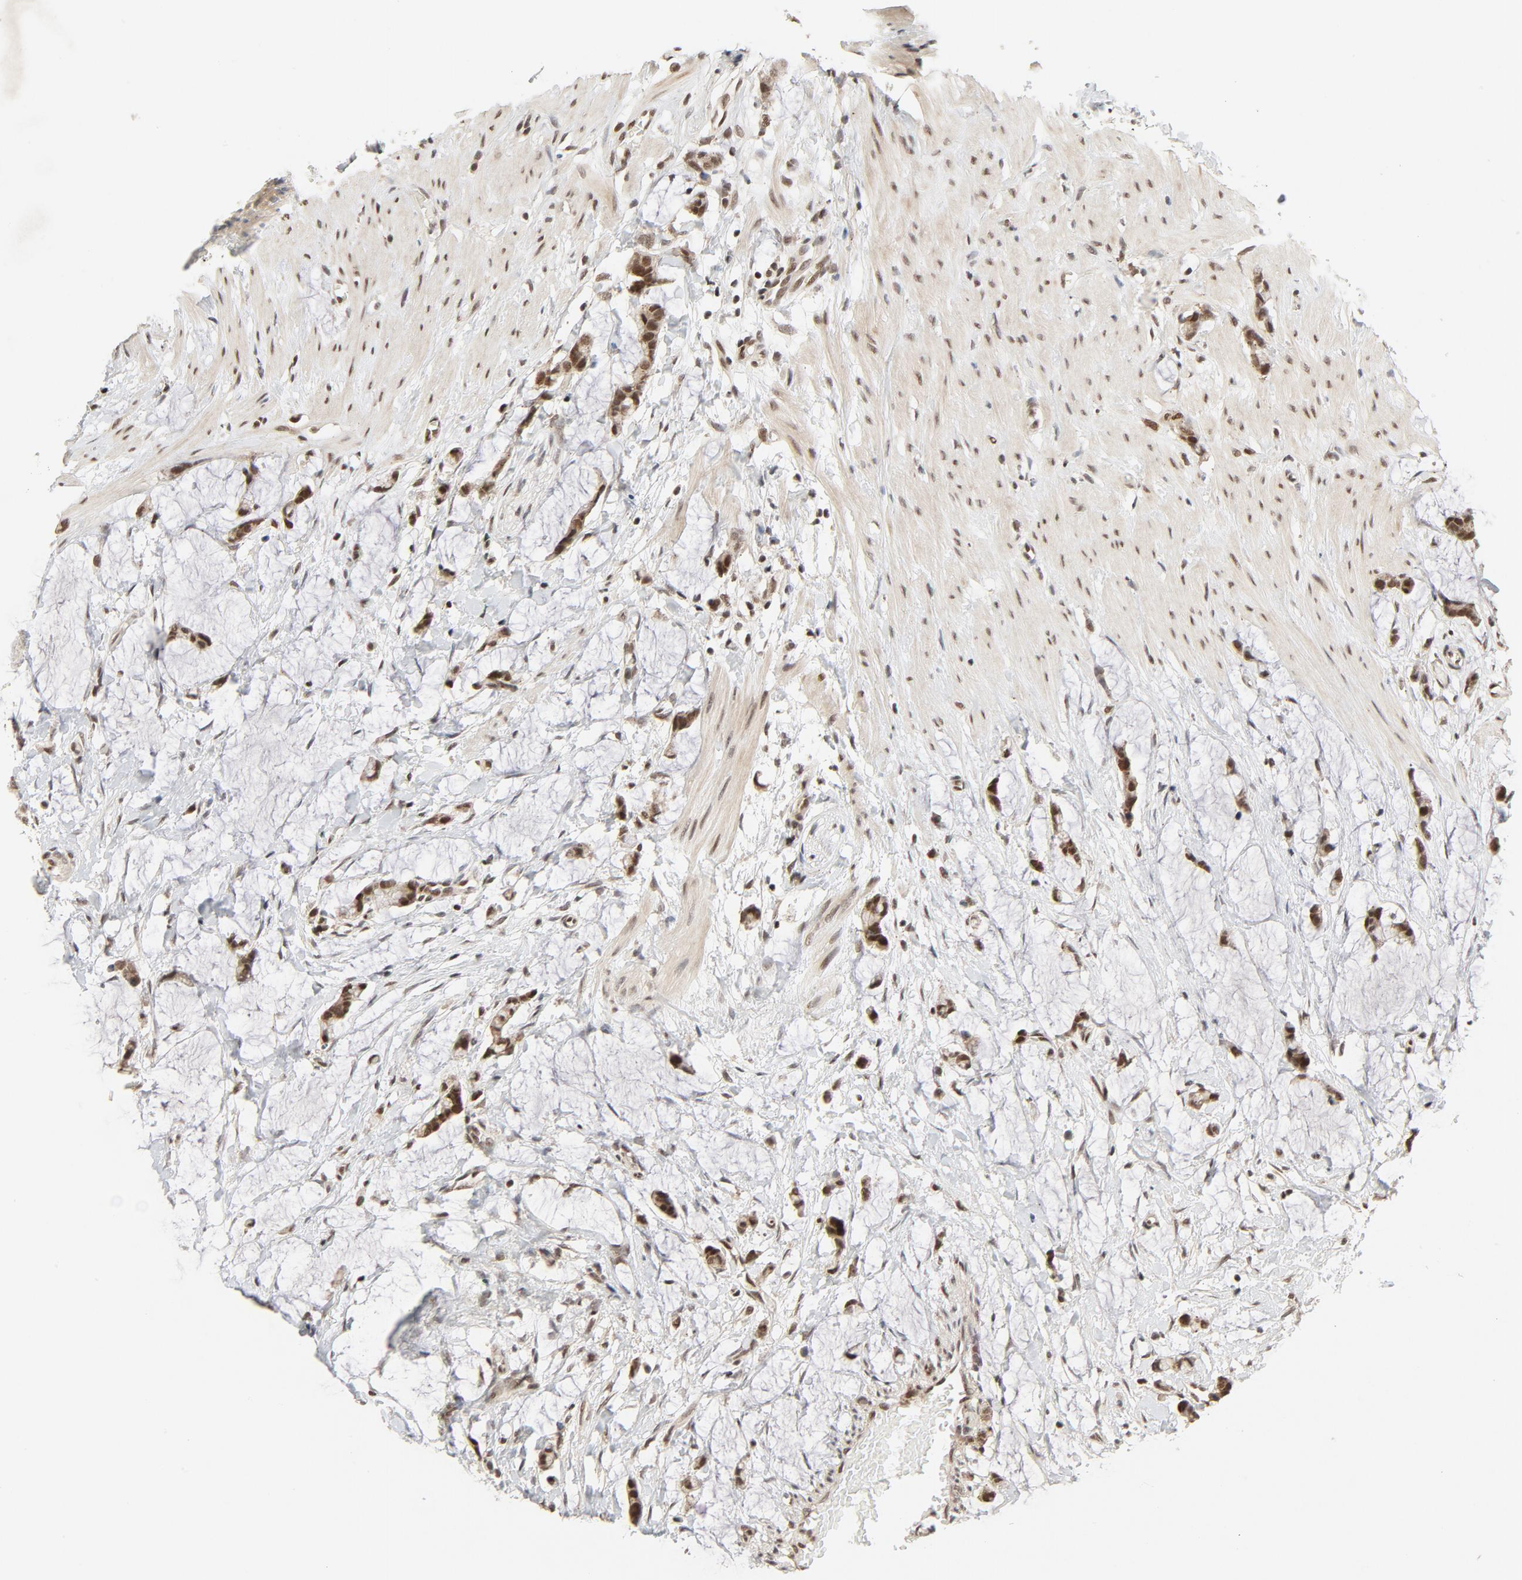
{"staining": {"intensity": "moderate", "quantity": ">75%", "location": "nuclear"}, "tissue": "colorectal cancer", "cell_type": "Tumor cells", "image_type": "cancer", "snomed": [{"axis": "morphology", "description": "Adenocarcinoma, NOS"}, {"axis": "topography", "description": "Colon"}], "caption": "IHC (DAB) staining of human colorectal adenocarcinoma demonstrates moderate nuclear protein positivity in about >75% of tumor cells.", "gene": "SMARCD1", "patient": {"sex": "male", "age": 14}}